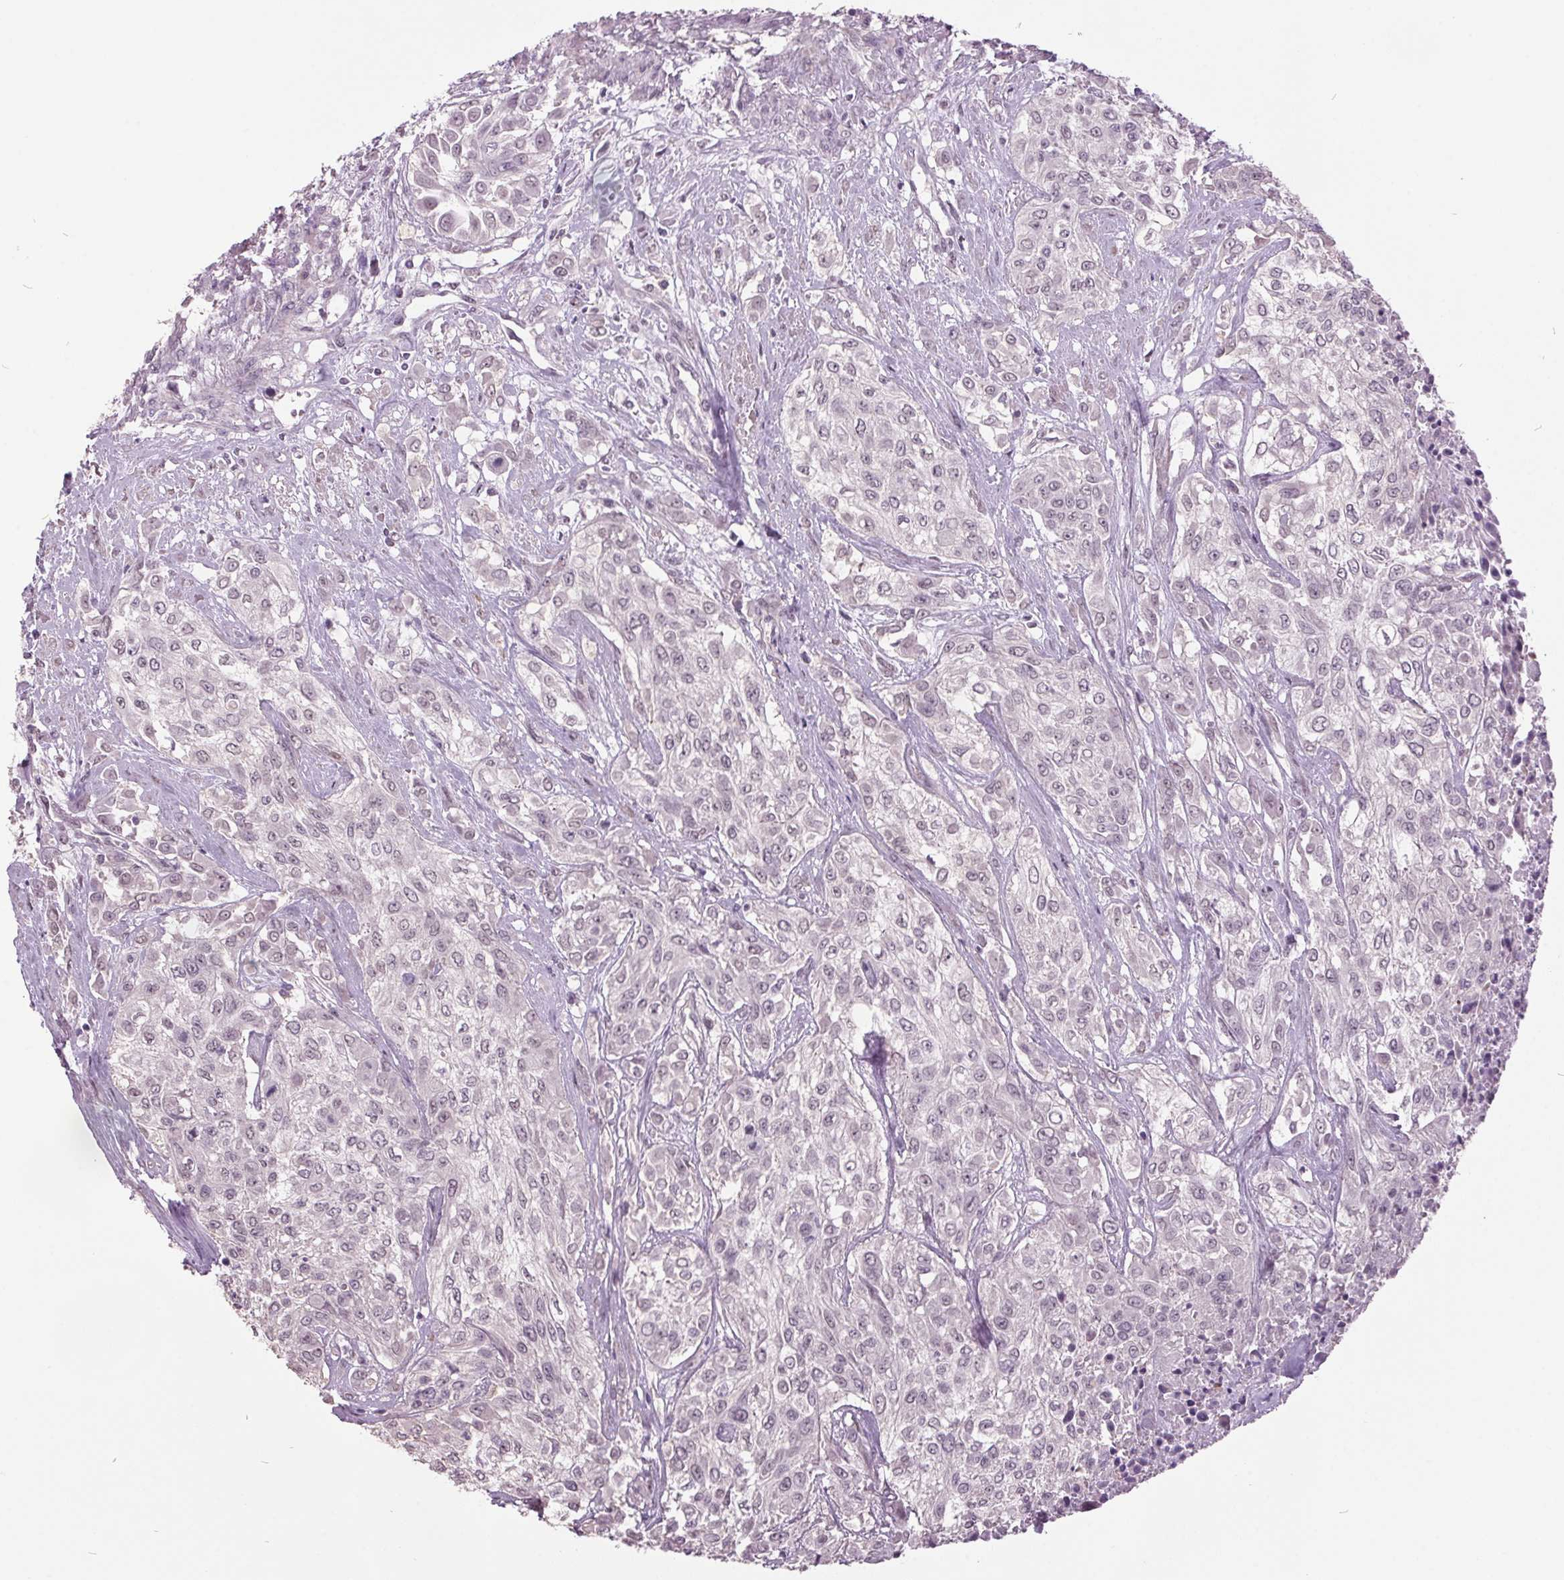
{"staining": {"intensity": "negative", "quantity": "none", "location": "none"}, "tissue": "urothelial cancer", "cell_type": "Tumor cells", "image_type": "cancer", "snomed": [{"axis": "morphology", "description": "Urothelial carcinoma, High grade"}, {"axis": "topography", "description": "Urinary bladder"}], "caption": "Immunohistochemistry photomicrograph of urothelial cancer stained for a protein (brown), which exhibits no positivity in tumor cells. (DAB (3,3'-diaminobenzidine) immunohistochemistry visualized using brightfield microscopy, high magnification).", "gene": "C2orf16", "patient": {"sex": "male", "age": 57}}